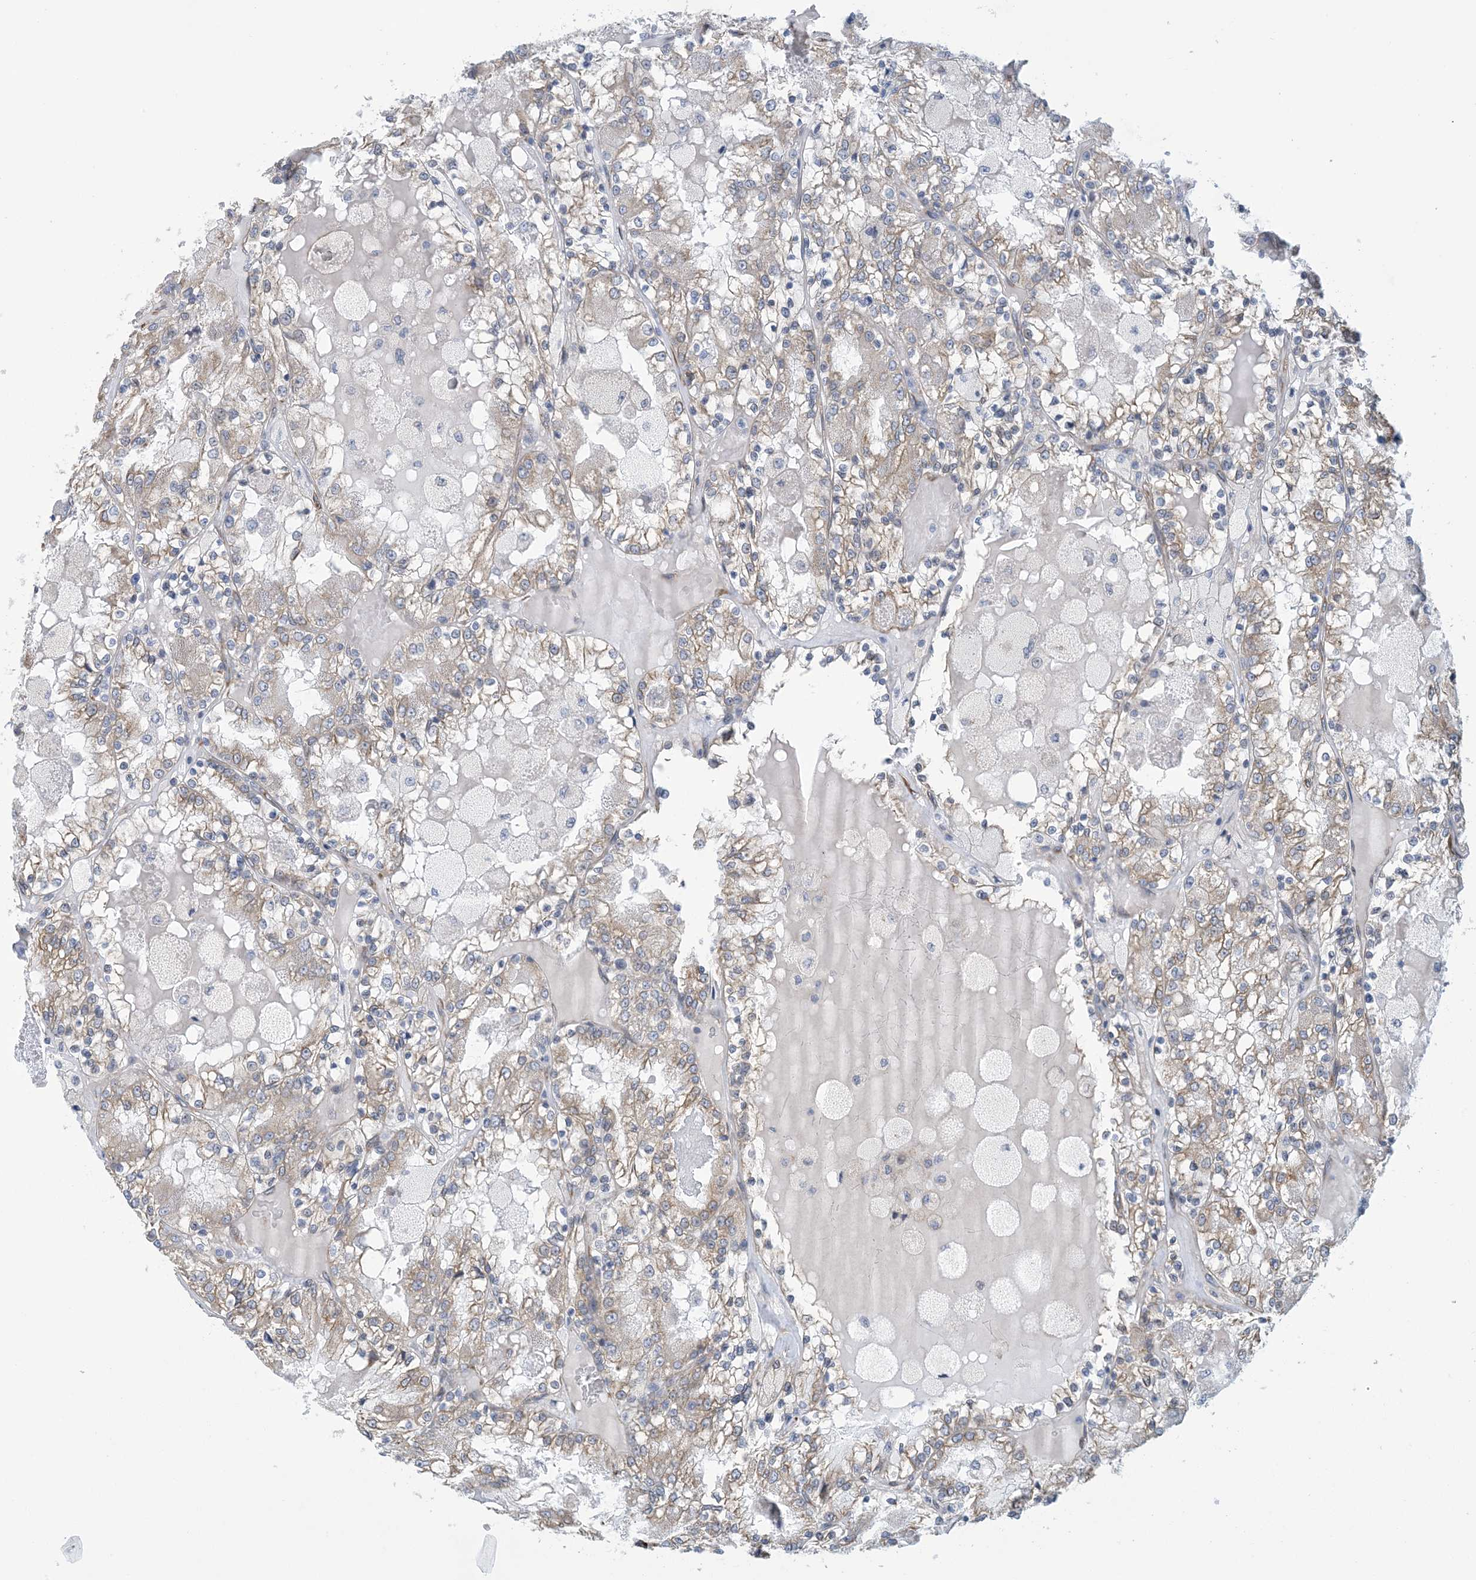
{"staining": {"intensity": "moderate", "quantity": "25%-75%", "location": "cytoplasmic/membranous"}, "tissue": "renal cancer", "cell_type": "Tumor cells", "image_type": "cancer", "snomed": [{"axis": "morphology", "description": "Adenocarcinoma, NOS"}, {"axis": "topography", "description": "Kidney"}], "caption": "About 25%-75% of tumor cells in renal adenocarcinoma display moderate cytoplasmic/membranous protein expression as visualized by brown immunohistochemical staining.", "gene": "CCDC14", "patient": {"sex": "female", "age": 56}}